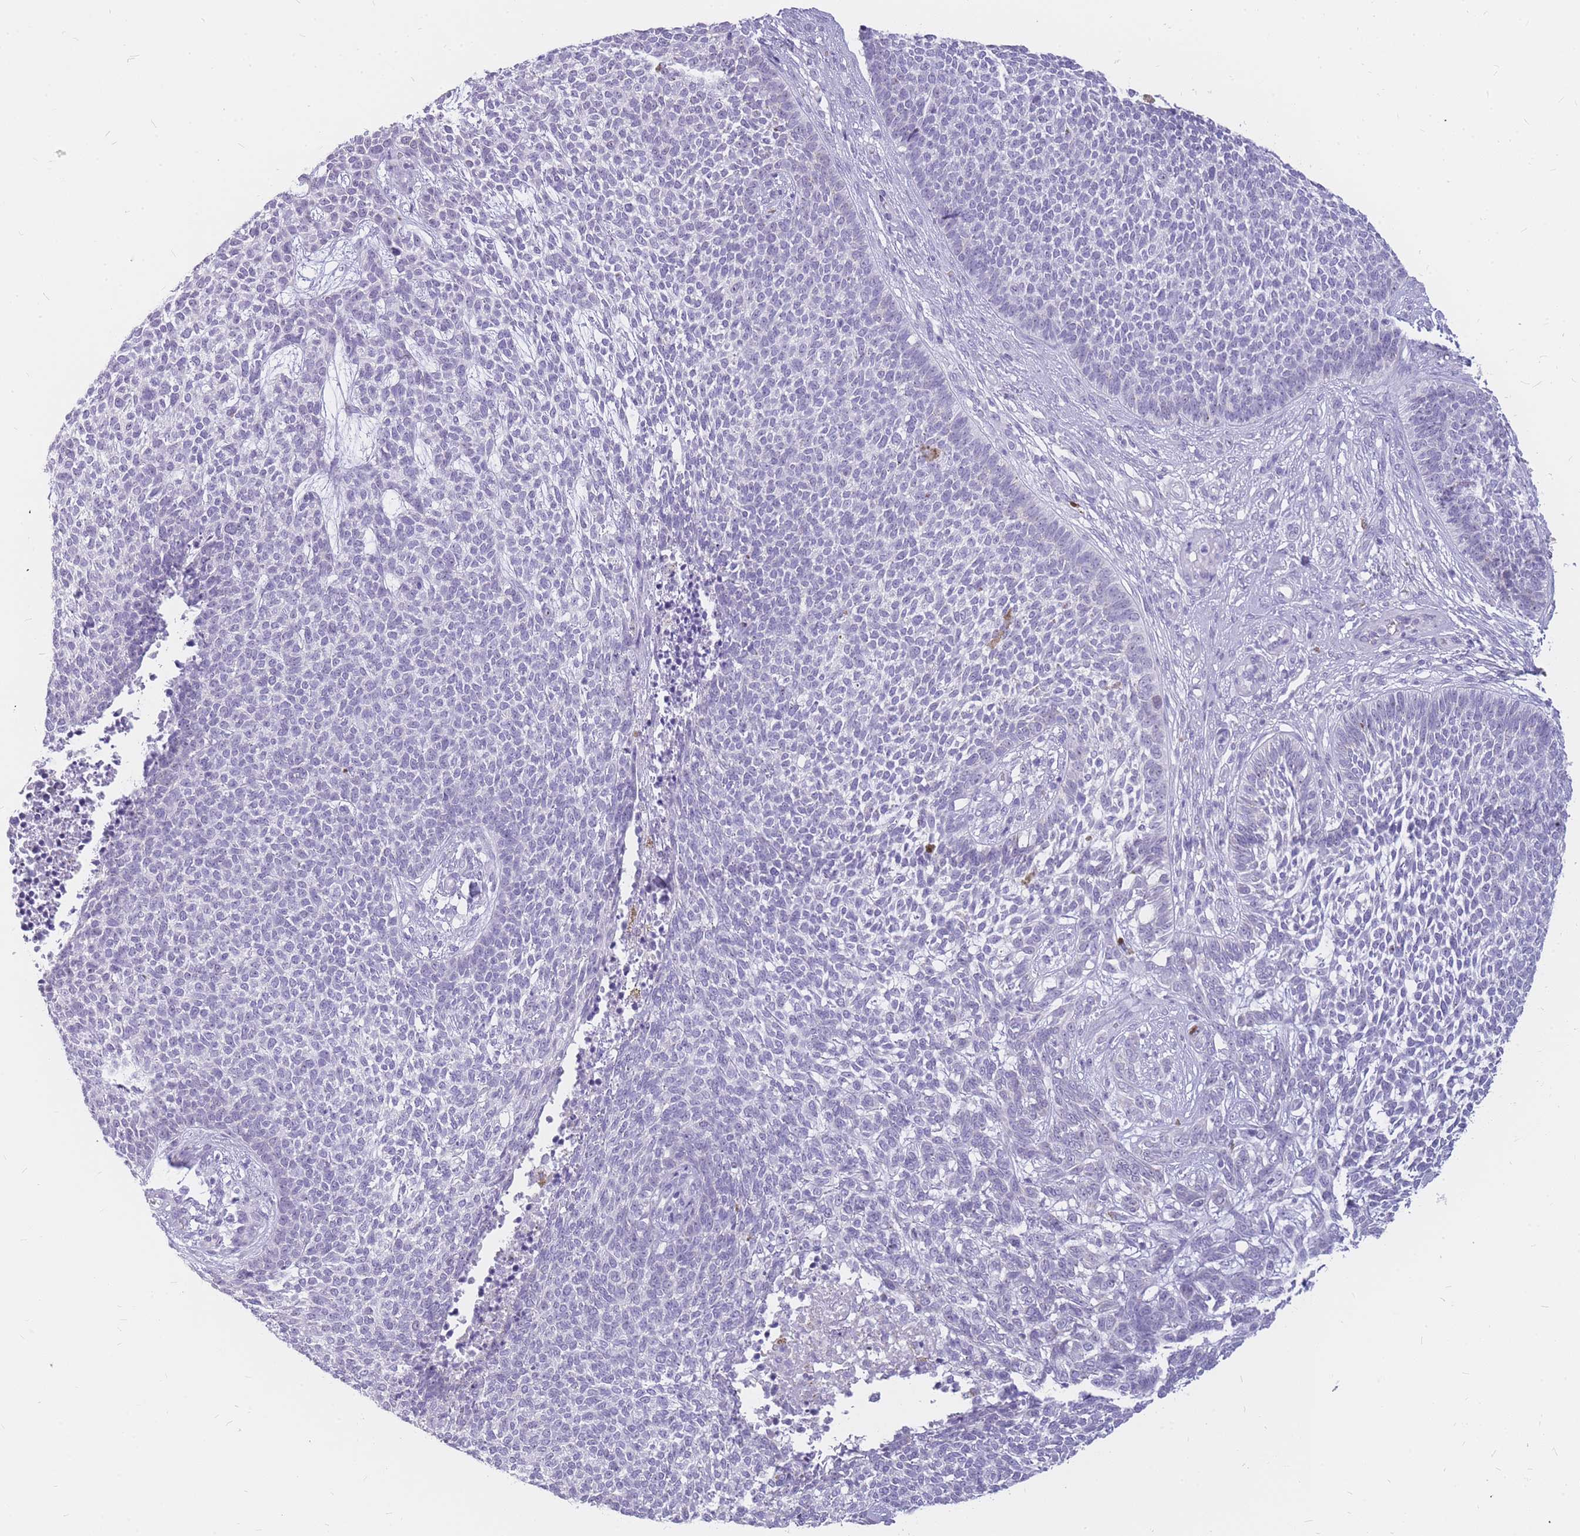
{"staining": {"intensity": "negative", "quantity": "none", "location": "none"}, "tissue": "skin cancer", "cell_type": "Tumor cells", "image_type": "cancer", "snomed": [{"axis": "morphology", "description": "Basal cell carcinoma"}, {"axis": "topography", "description": "Skin"}], "caption": "IHC photomicrograph of neoplastic tissue: human skin cancer (basal cell carcinoma) stained with DAB reveals no significant protein expression in tumor cells.", "gene": "INS", "patient": {"sex": "female", "age": 84}}